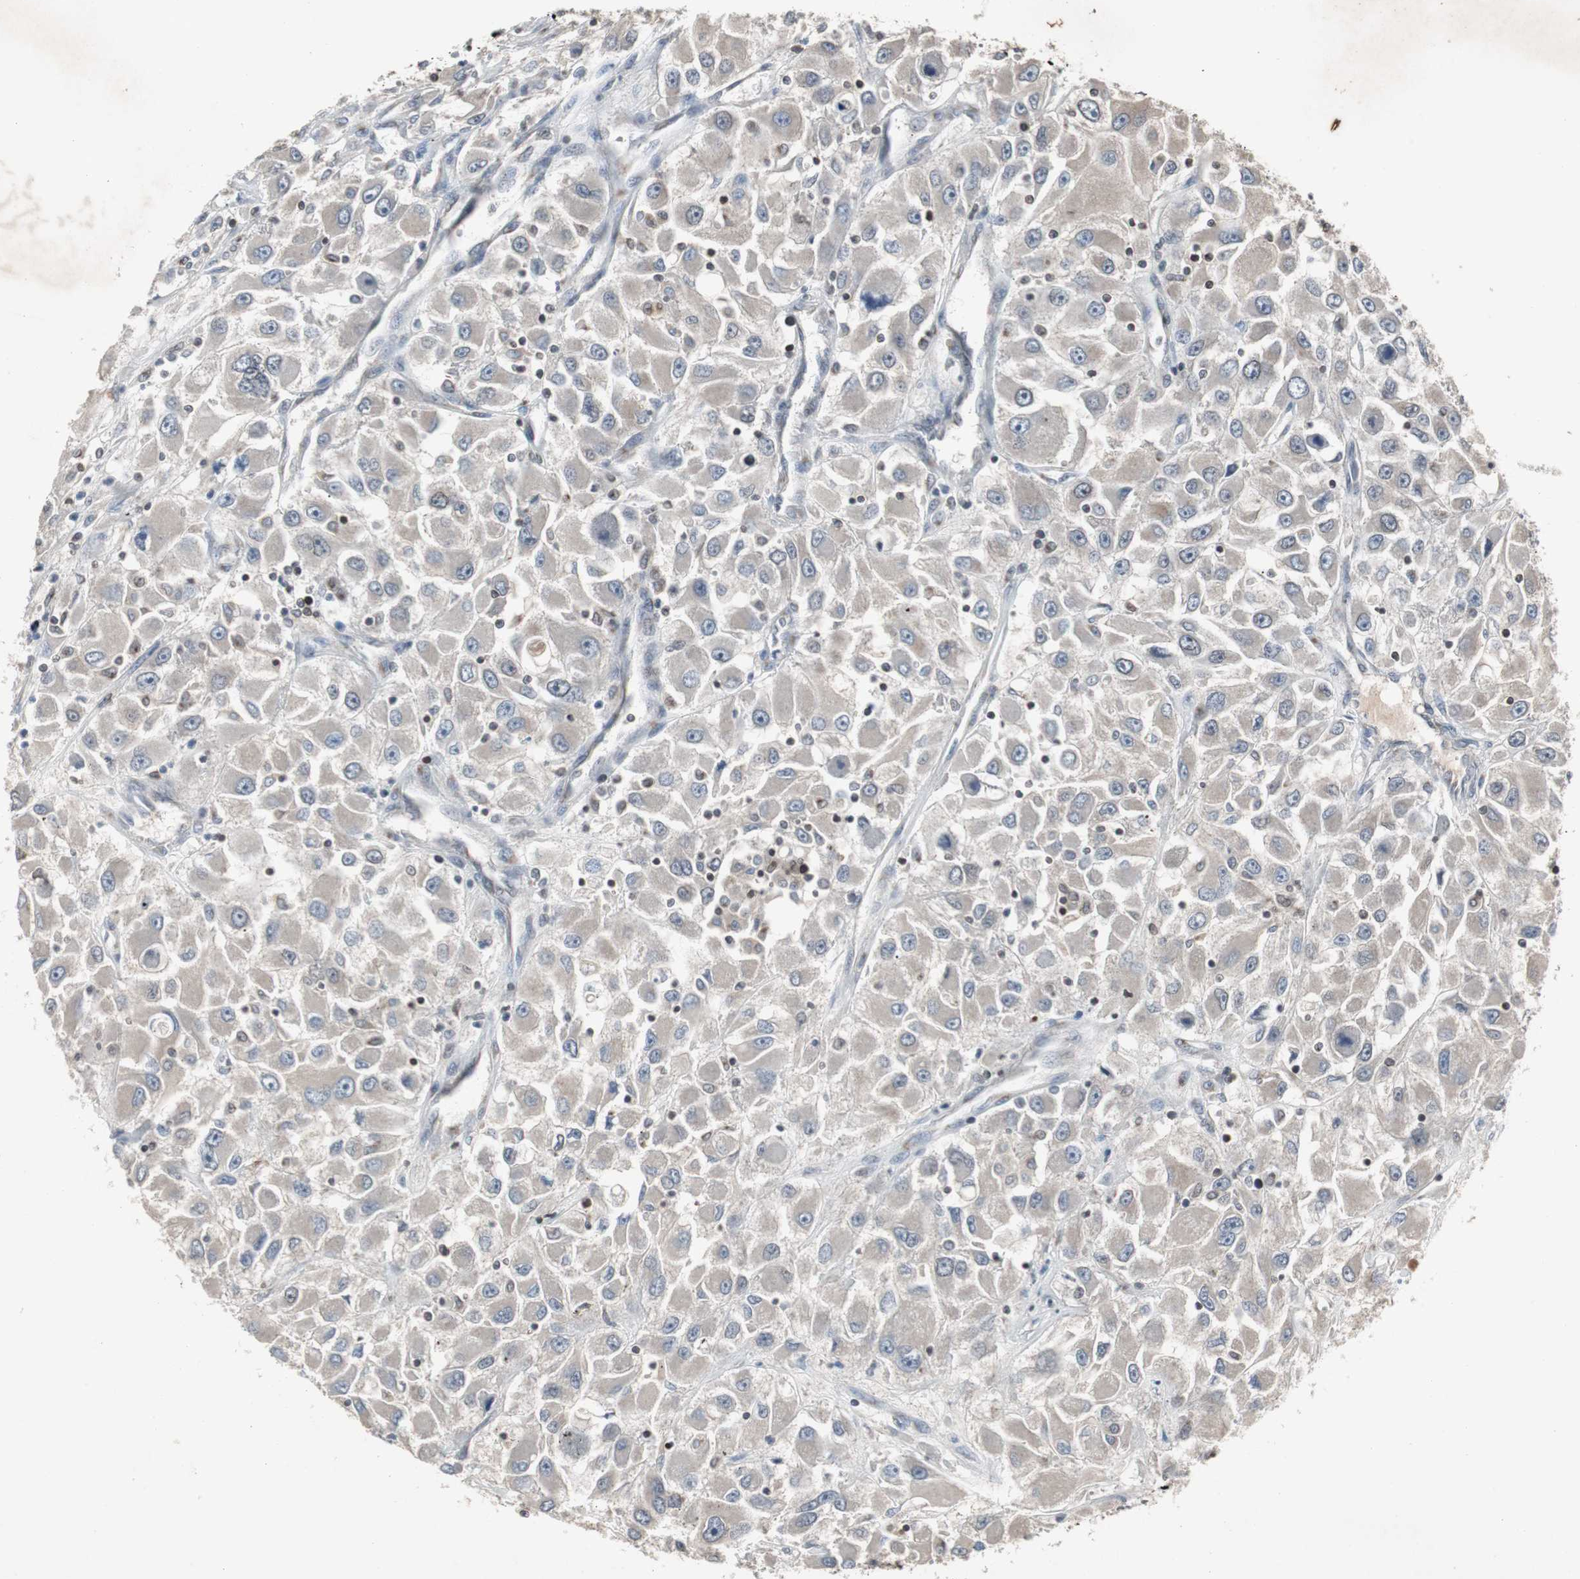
{"staining": {"intensity": "moderate", "quantity": "<25%", "location": "cytoplasmic/membranous"}, "tissue": "renal cancer", "cell_type": "Tumor cells", "image_type": "cancer", "snomed": [{"axis": "morphology", "description": "Adenocarcinoma, NOS"}, {"axis": "topography", "description": "Kidney"}], "caption": "Immunohistochemical staining of renal cancer (adenocarcinoma) demonstrates moderate cytoplasmic/membranous protein expression in about <25% of tumor cells.", "gene": "ZNF396", "patient": {"sex": "female", "age": 52}}